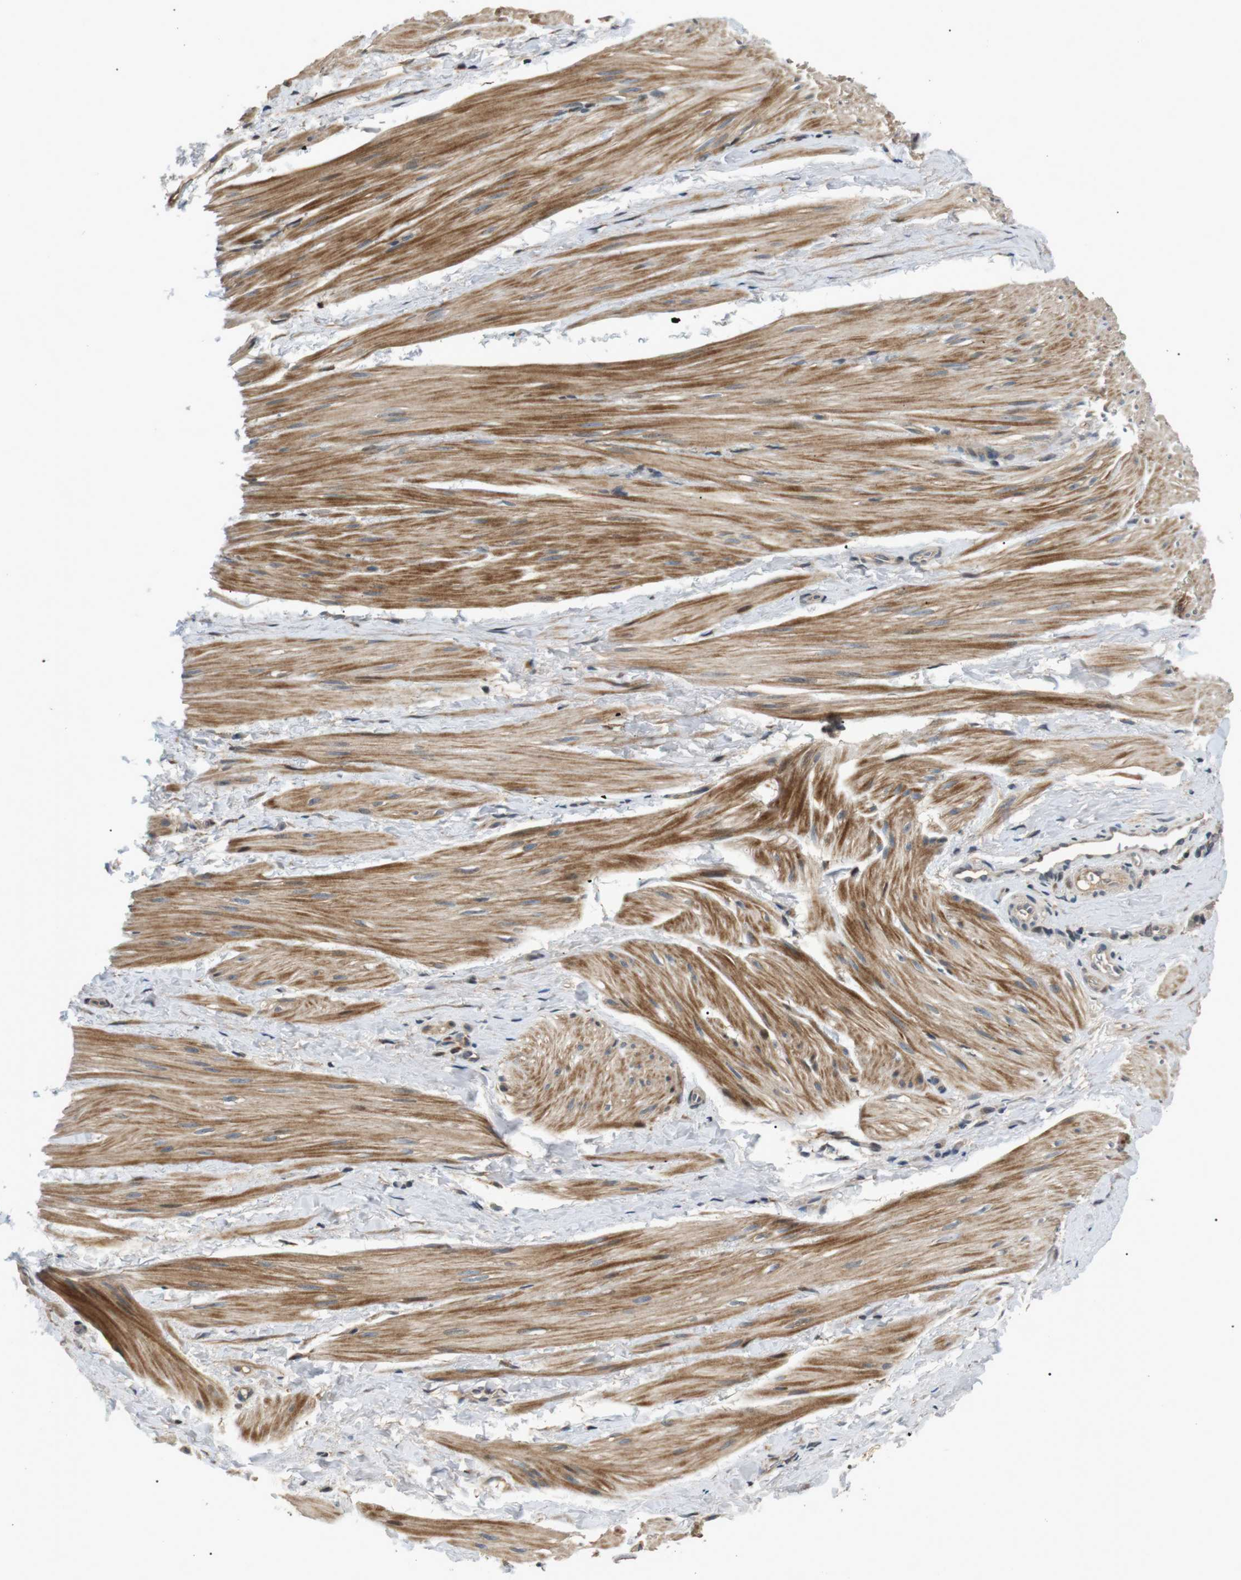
{"staining": {"intensity": "moderate", "quantity": ">75%", "location": "cytoplasmic/membranous"}, "tissue": "smooth muscle", "cell_type": "Smooth muscle cells", "image_type": "normal", "snomed": [{"axis": "morphology", "description": "Normal tissue, NOS"}, {"axis": "topography", "description": "Smooth muscle"}], "caption": "Immunohistochemistry (IHC) micrograph of benign smooth muscle: smooth muscle stained using IHC displays medium levels of moderate protein expression localized specifically in the cytoplasmic/membranous of smooth muscle cells, appearing as a cytoplasmic/membranous brown color.", "gene": "HSPA13", "patient": {"sex": "male", "age": 16}}